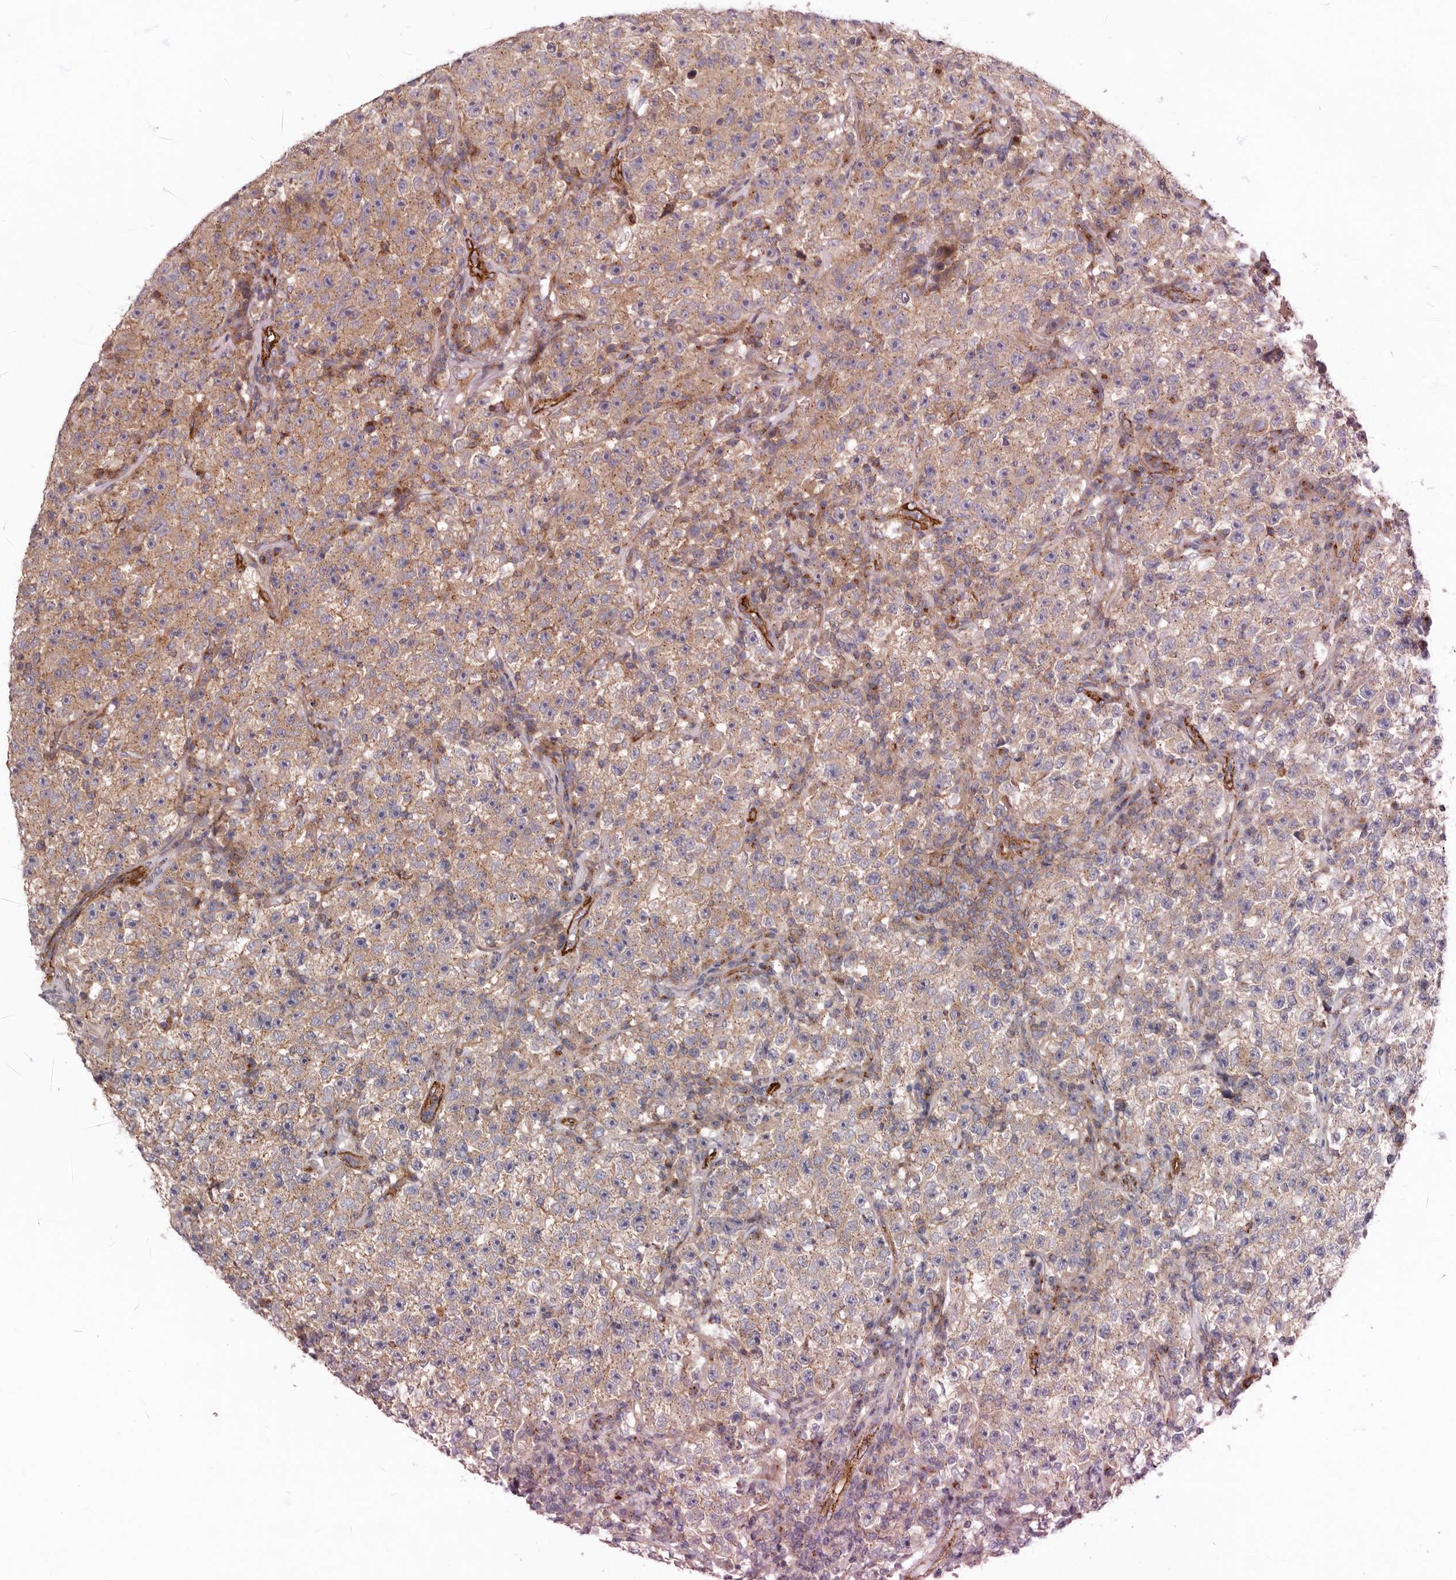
{"staining": {"intensity": "moderate", "quantity": "25%-75%", "location": "cytoplasmic/membranous"}, "tissue": "testis cancer", "cell_type": "Tumor cells", "image_type": "cancer", "snomed": [{"axis": "morphology", "description": "Seminoma, NOS"}, {"axis": "topography", "description": "Testis"}], "caption": "Tumor cells display medium levels of moderate cytoplasmic/membranous staining in about 25%-75% of cells in human seminoma (testis). (Brightfield microscopy of DAB IHC at high magnification).", "gene": "LUZP1", "patient": {"sex": "male", "age": 22}}